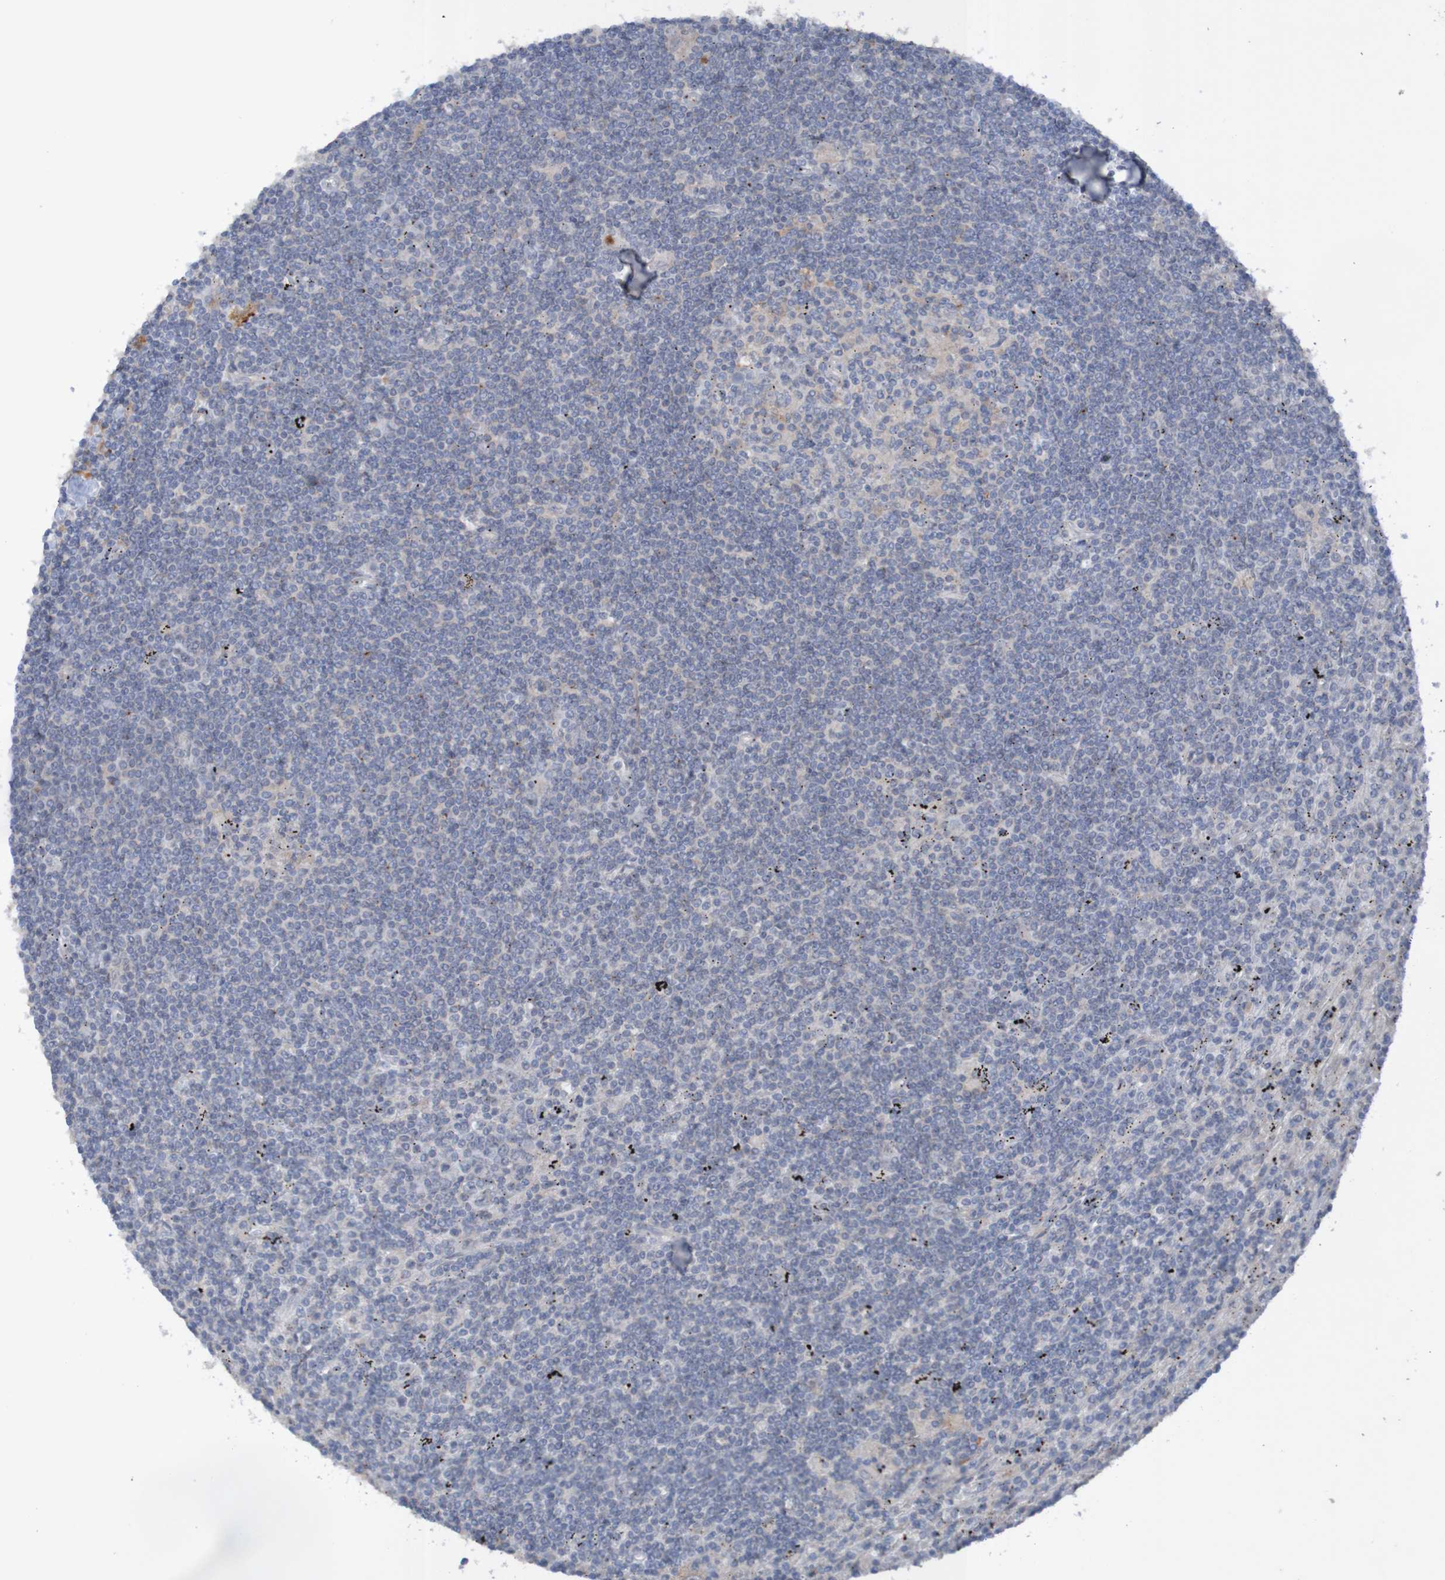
{"staining": {"intensity": "negative", "quantity": "none", "location": "none"}, "tissue": "lymphoma", "cell_type": "Tumor cells", "image_type": "cancer", "snomed": [{"axis": "morphology", "description": "Malignant lymphoma, non-Hodgkin's type, Low grade"}, {"axis": "topography", "description": "Spleen"}], "caption": "The immunohistochemistry (IHC) image has no significant expression in tumor cells of lymphoma tissue.", "gene": "ANGPT4", "patient": {"sex": "male", "age": 76}}